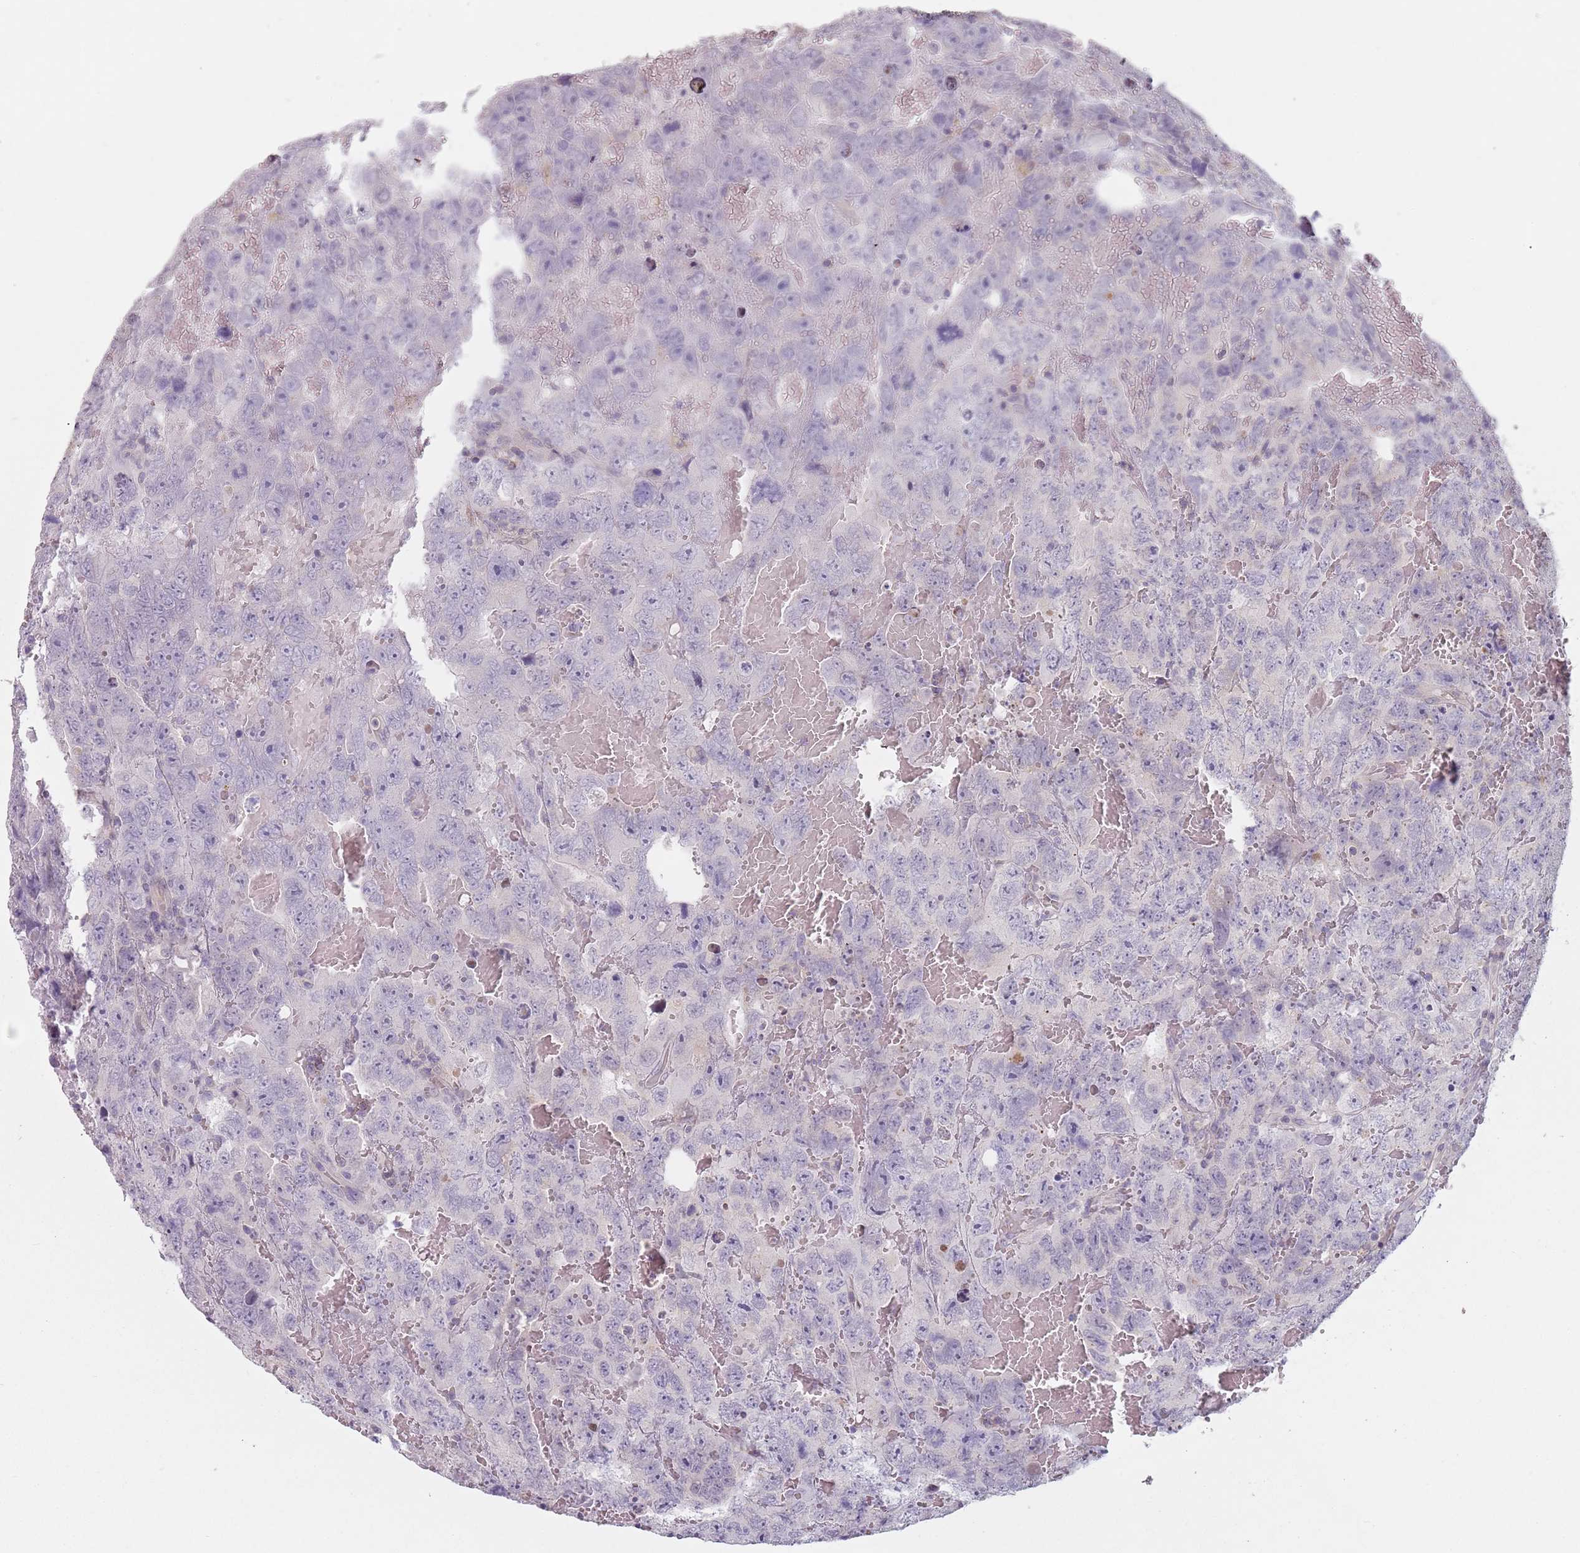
{"staining": {"intensity": "negative", "quantity": "none", "location": "none"}, "tissue": "testis cancer", "cell_type": "Tumor cells", "image_type": "cancer", "snomed": [{"axis": "morphology", "description": "Carcinoma, Embryonal, NOS"}, {"axis": "topography", "description": "Testis"}], "caption": "The micrograph reveals no staining of tumor cells in embryonal carcinoma (testis).", "gene": "NAXE", "patient": {"sex": "male", "age": 45}}